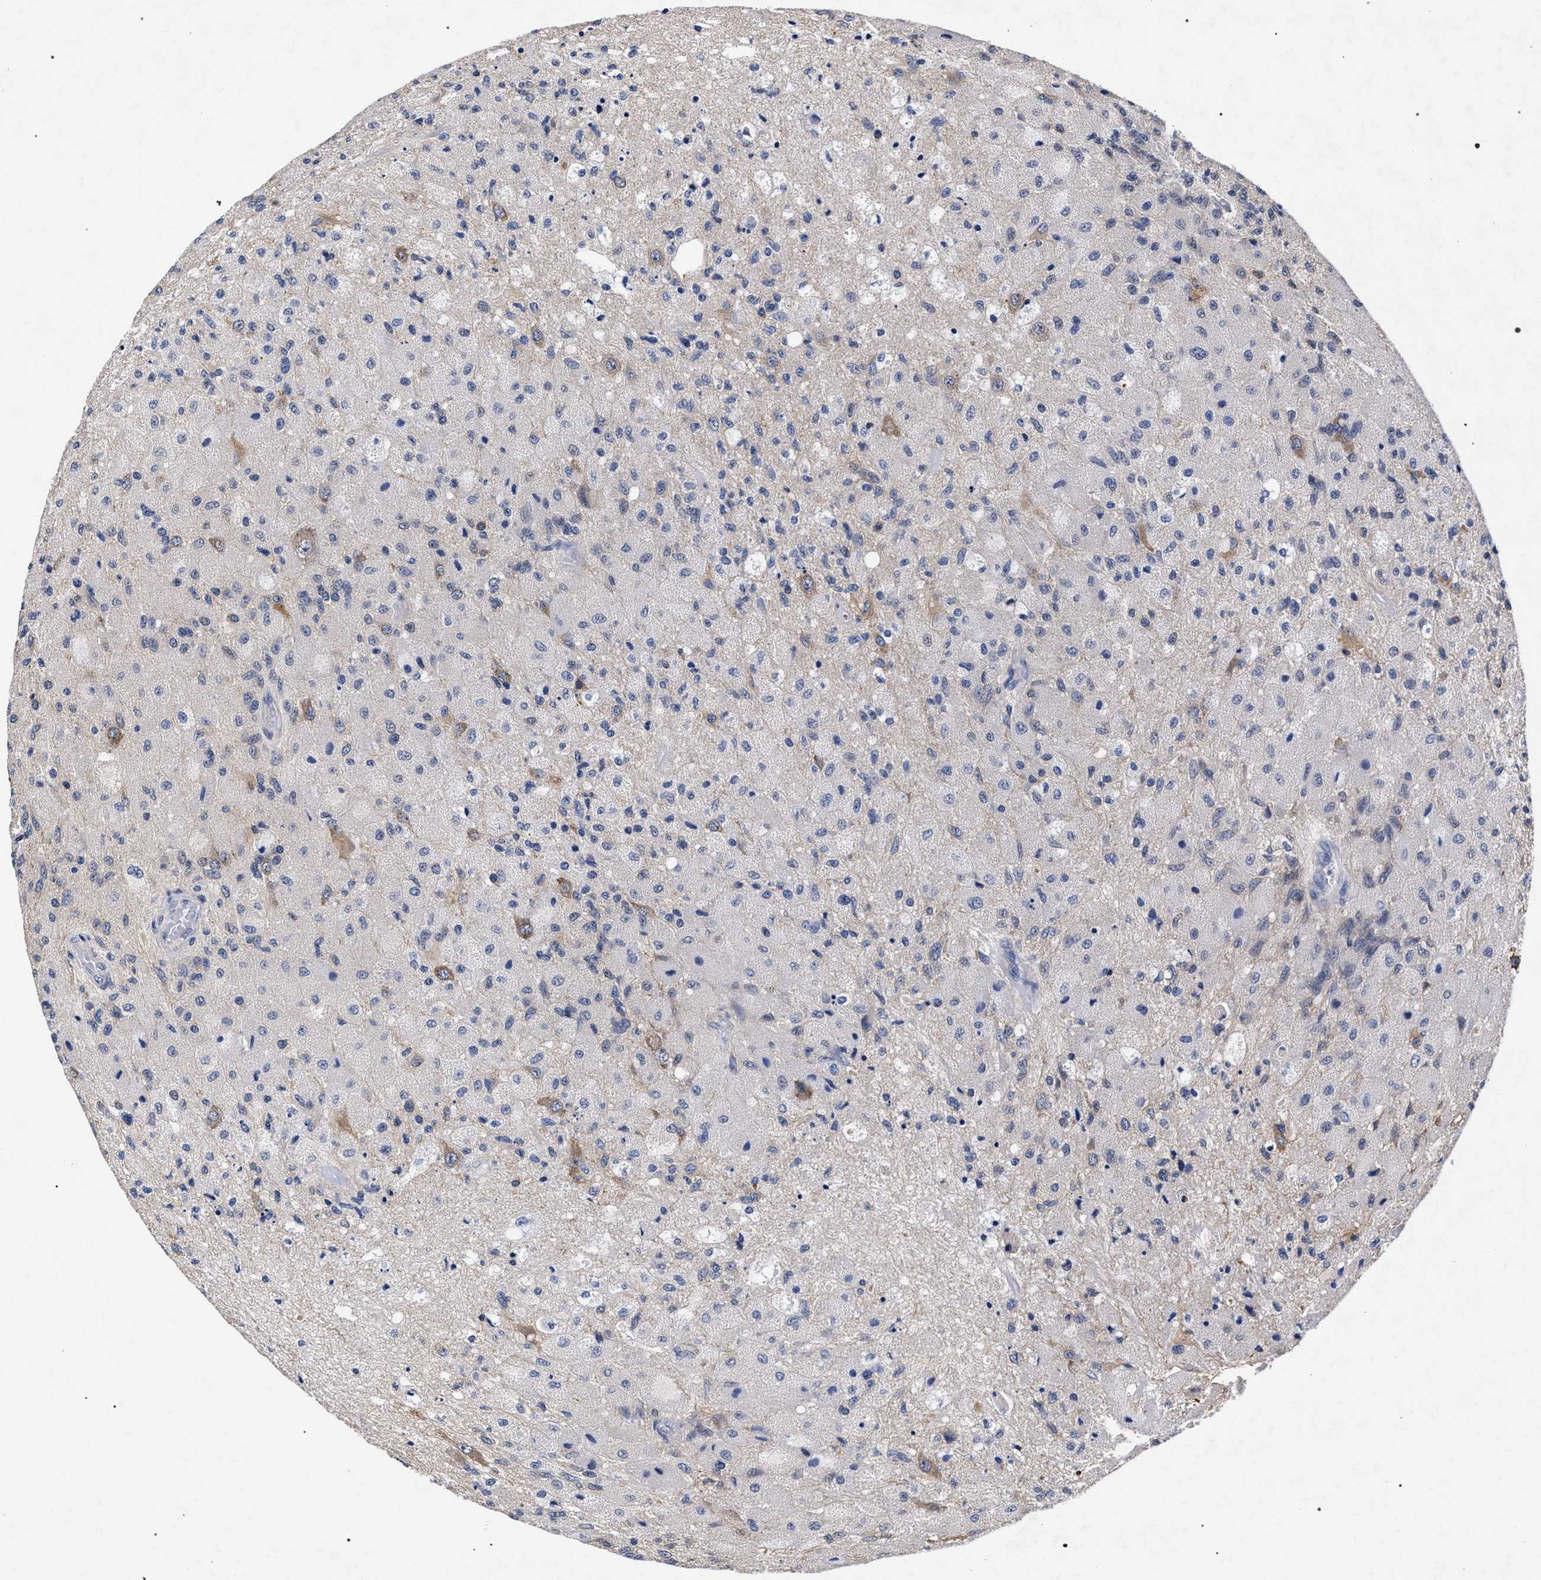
{"staining": {"intensity": "negative", "quantity": "none", "location": "none"}, "tissue": "glioma", "cell_type": "Tumor cells", "image_type": "cancer", "snomed": [{"axis": "morphology", "description": "Normal tissue, NOS"}, {"axis": "morphology", "description": "Glioma, malignant, High grade"}, {"axis": "topography", "description": "Cerebral cortex"}], "caption": "The micrograph reveals no staining of tumor cells in glioma. (IHC, brightfield microscopy, high magnification).", "gene": "CFAP95", "patient": {"sex": "male", "age": 77}}